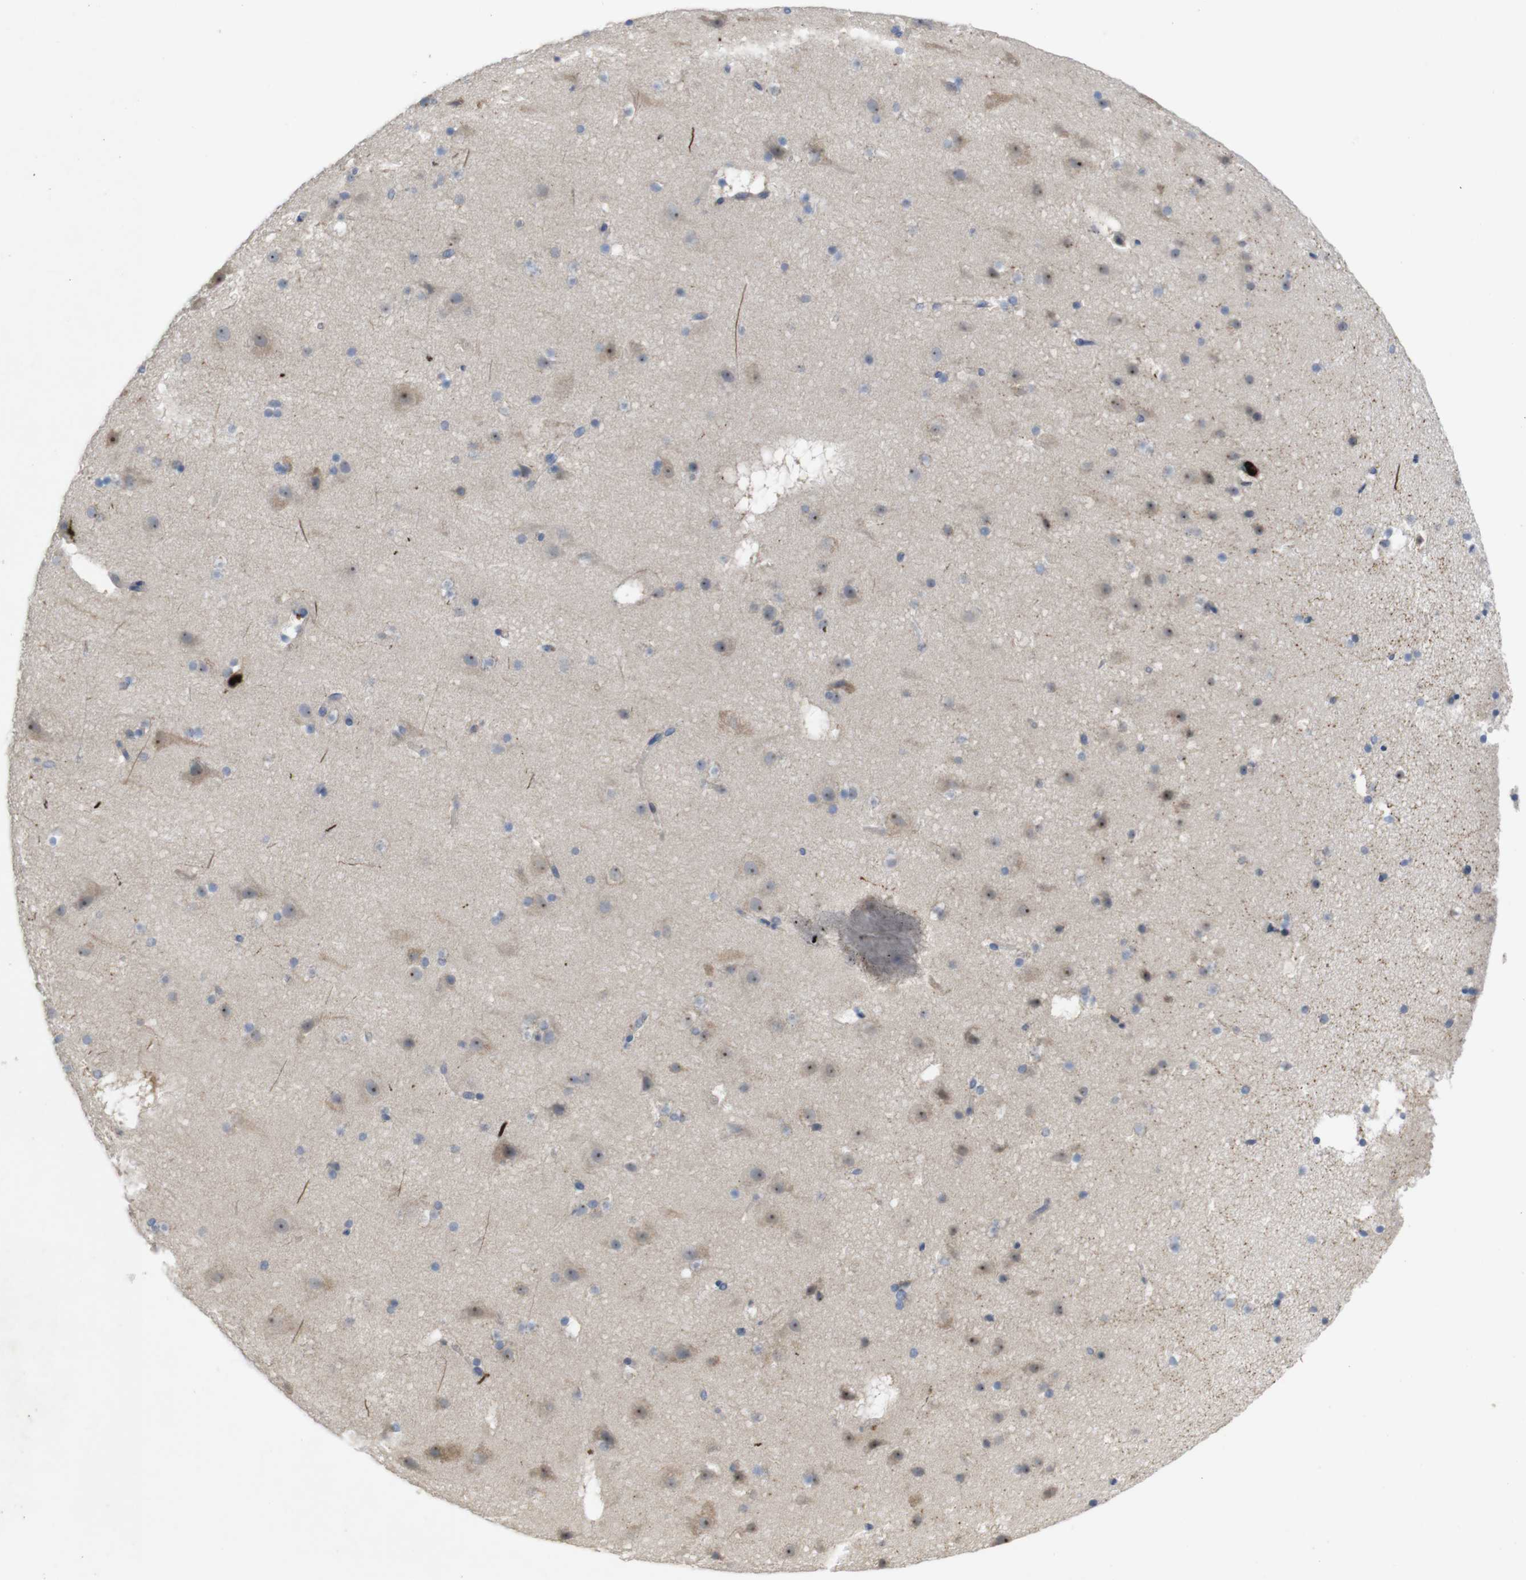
{"staining": {"intensity": "negative", "quantity": "none", "location": "none"}, "tissue": "cerebral cortex", "cell_type": "Endothelial cells", "image_type": "normal", "snomed": [{"axis": "morphology", "description": "Normal tissue, NOS"}, {"axis": "topography", "description": "Cerebral cortex"}], "caption": "This is a image of immunohistochemistry (IHC) staining of benign cerebral cortex, which shows no positivity in endothelial cells.", "gene": "TSPAN14", "patient": {"sex": "male", "age": 45}}